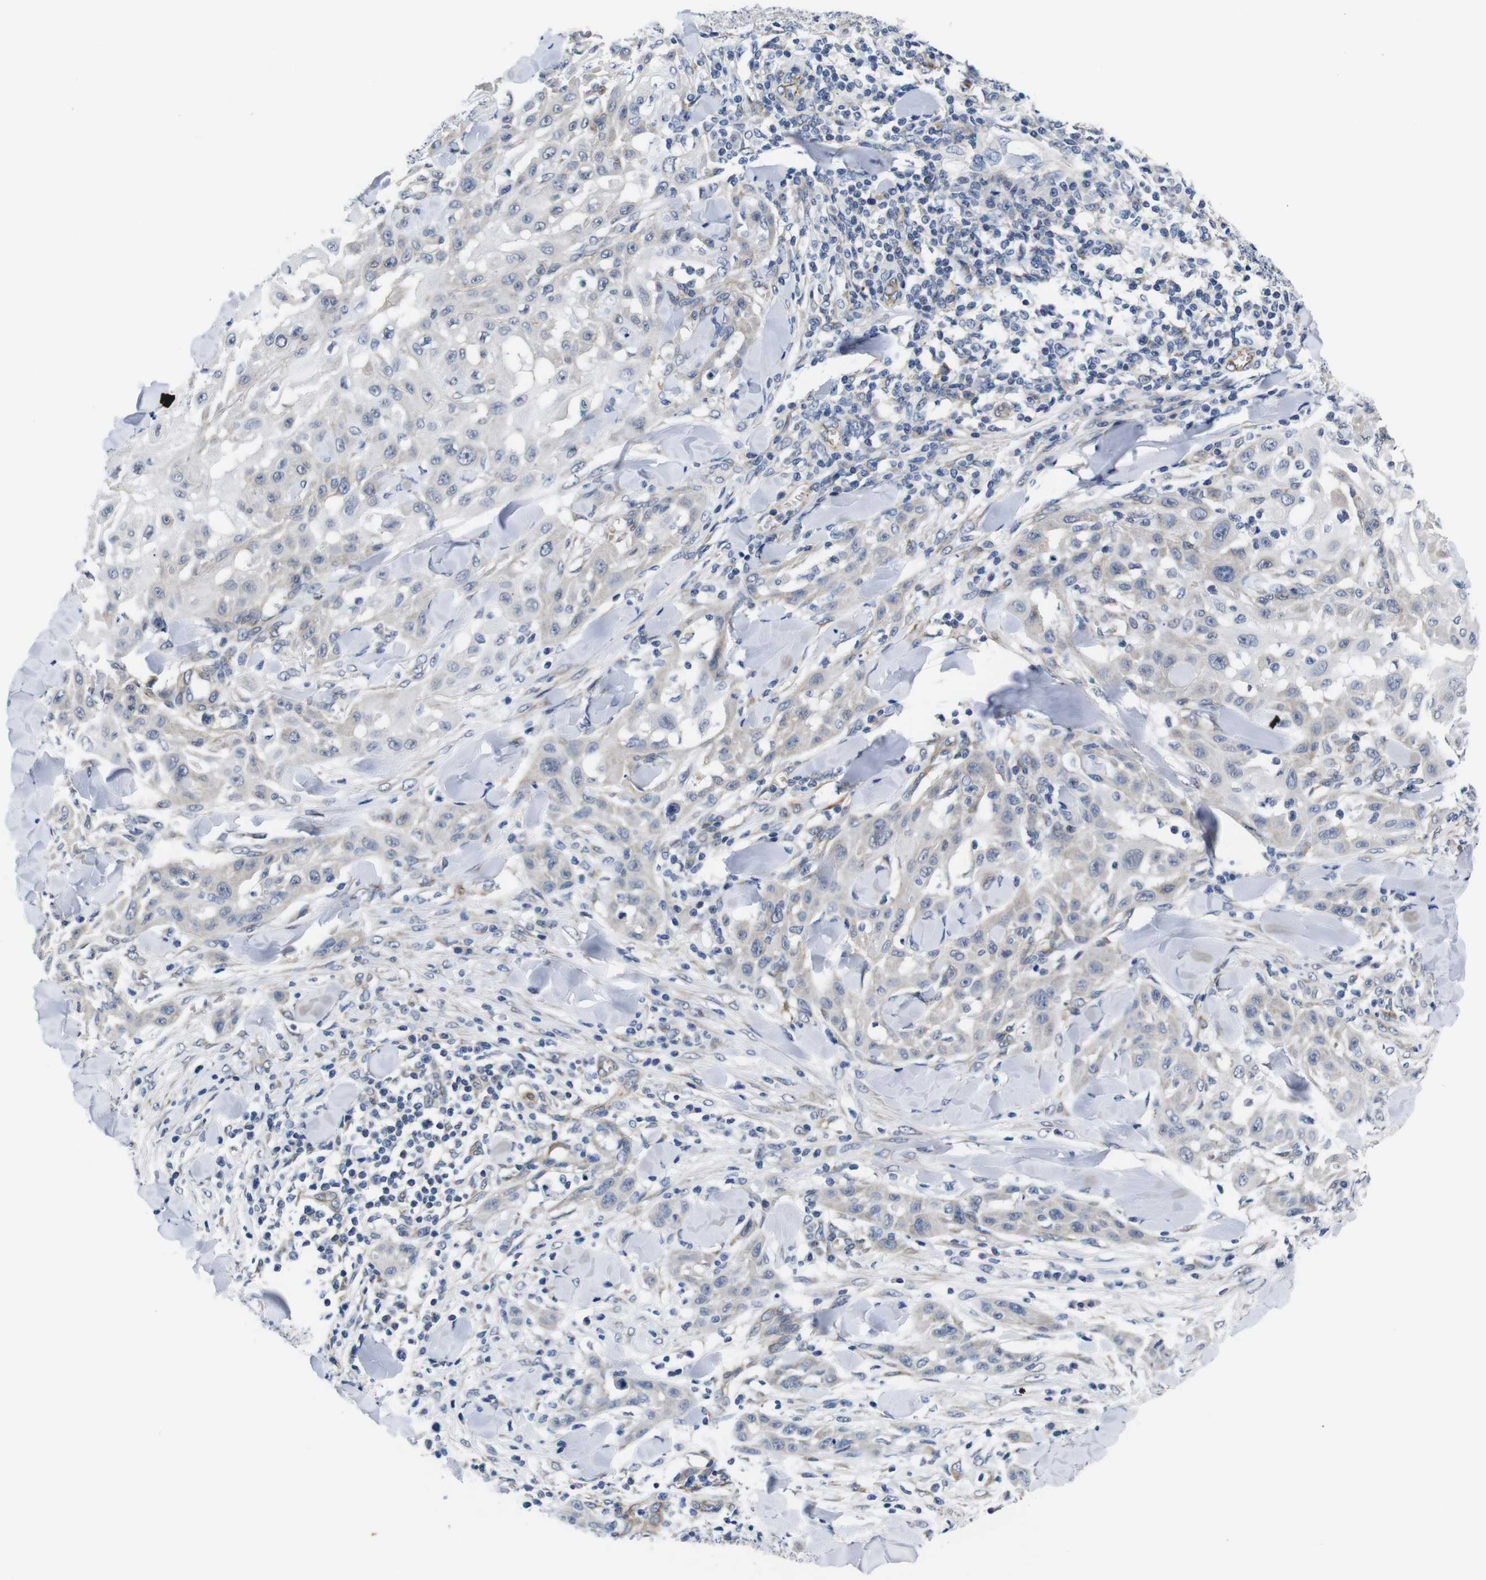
{"staining": {"intensity": "negative", "quantity": "none", "location": "none"}, "tissue": "skin cancer", "cell_type": "Tumor cells", "image_type": "cancer", "snomed": [{"axis": "morphology", "description": "Squamous cell carcinoma, NOS"}, {"axis": "topography", "description": "Skin"}], "caption": "This is an immunohistochemistry histopathology image of human skin cancer. There is no expression in tumor cells.", "gene": "SOCS3", "patient": {"sex": "male", "age": 24}}